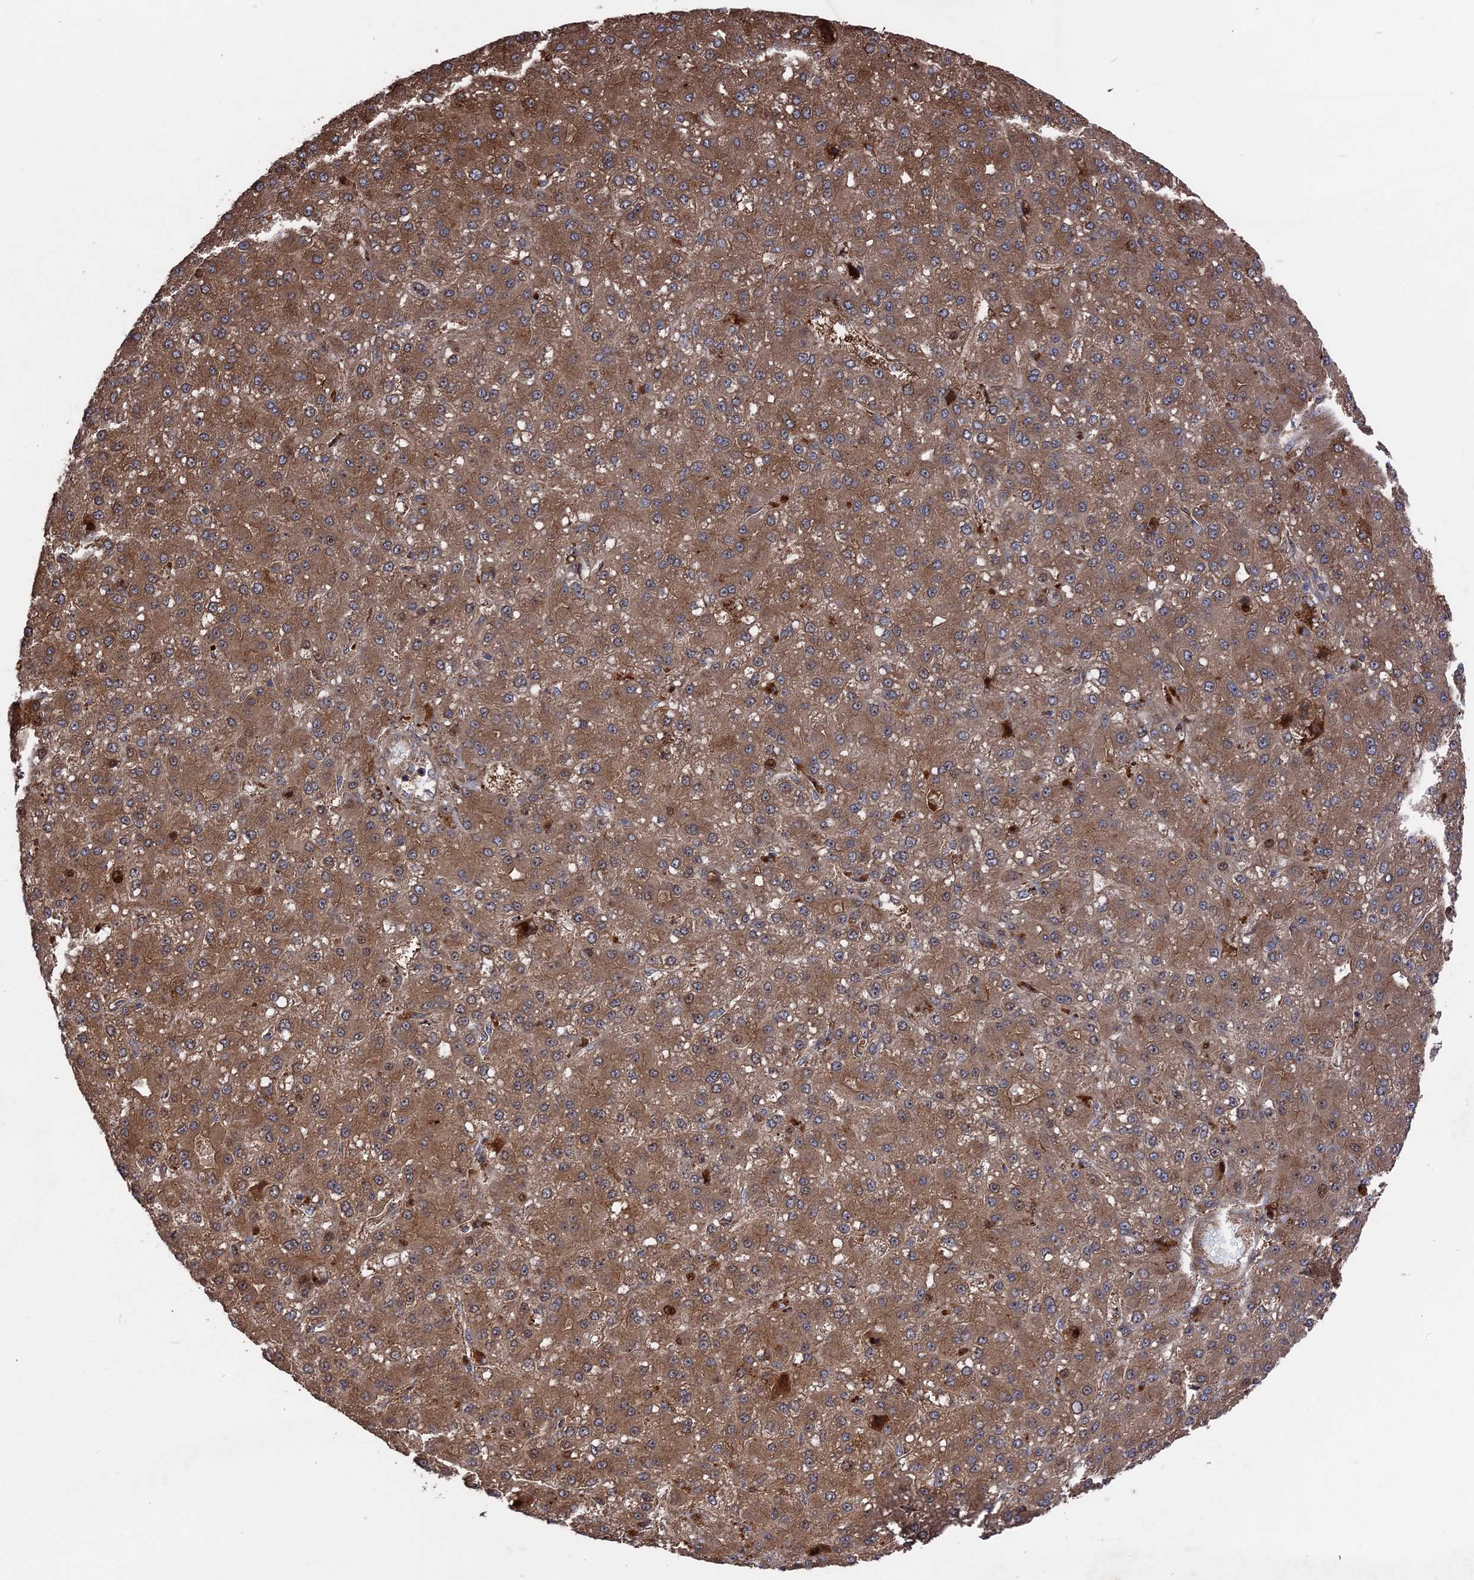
{"staining": {"intensity": "moderate", "quantity": ">75%", "location": "cytoplasmic/membranous"}, "tissue": "liver cancer", "cell_type": "Tumor cells", "image_type": "cancer", "snomed": [{"axis": "morphology", "description": "Carcinoma, Hepatocellular, NOS"}, {"axis": "topography", "description": "Liver"}], "caption": "Protein expression analysis of human liver hepatocellular carcinoma reveals moderate cytoplasmic/membranous expression in approximately >75% of tumor cells. (DAB = brown stain, brightfield microscopy at high magnification).", "gene": "DEF8", "patient": {"sex": "male", "age": 67}}